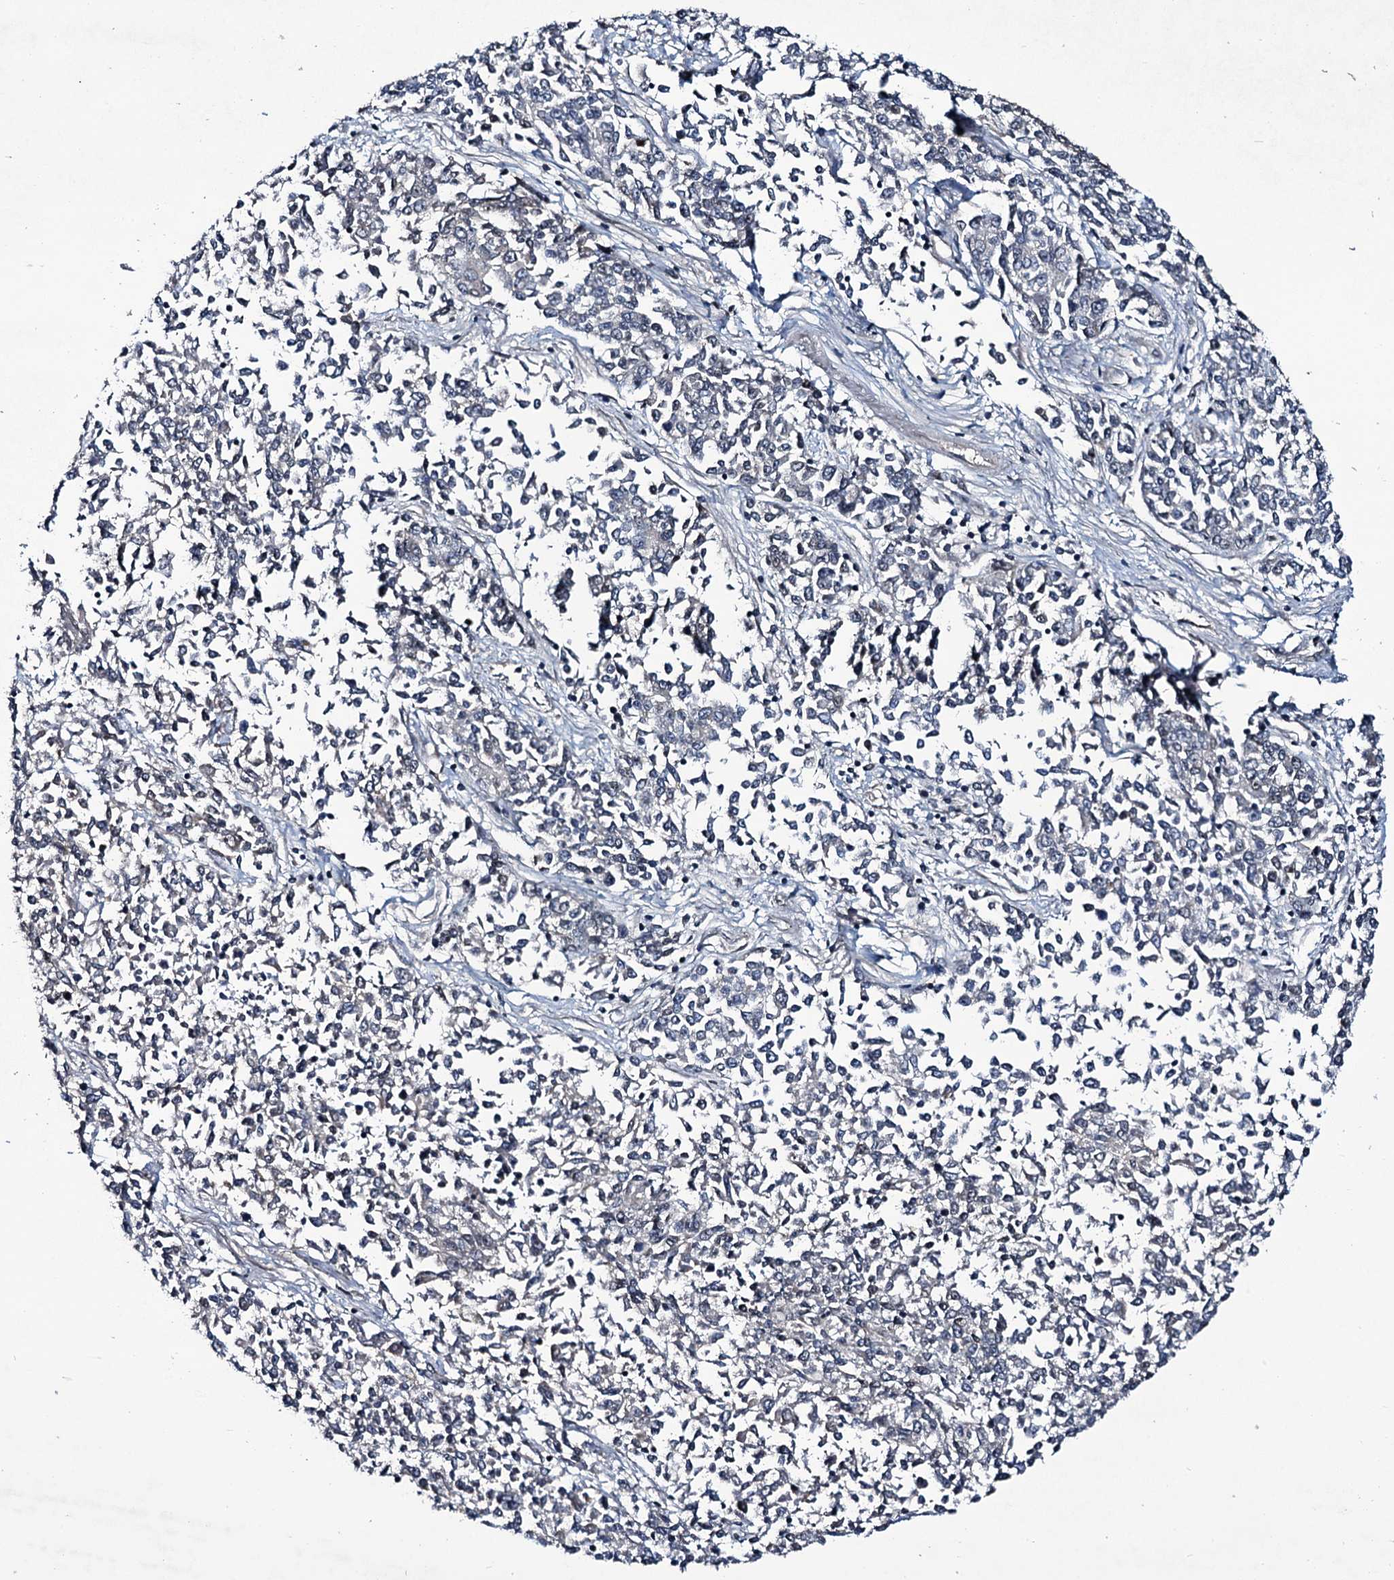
{"staining": {"intensity": "negative", "quantity": "none", "location": "none"}, "tissue": "endometrial cancer", "cell_type": "Tumor cells", "image_type": "cancer", "snomed": [{"axis": "morphology", "description": "Adenocarcinoma, NOS"}, {"axis": "topography", "description": "Endometrium"}], "caption": "Tumor cells show no significant staining in adenocarcinoma (endometrial).", "gene": "ARHGAP42", "patient": {"sex": "female", "age": 50}}